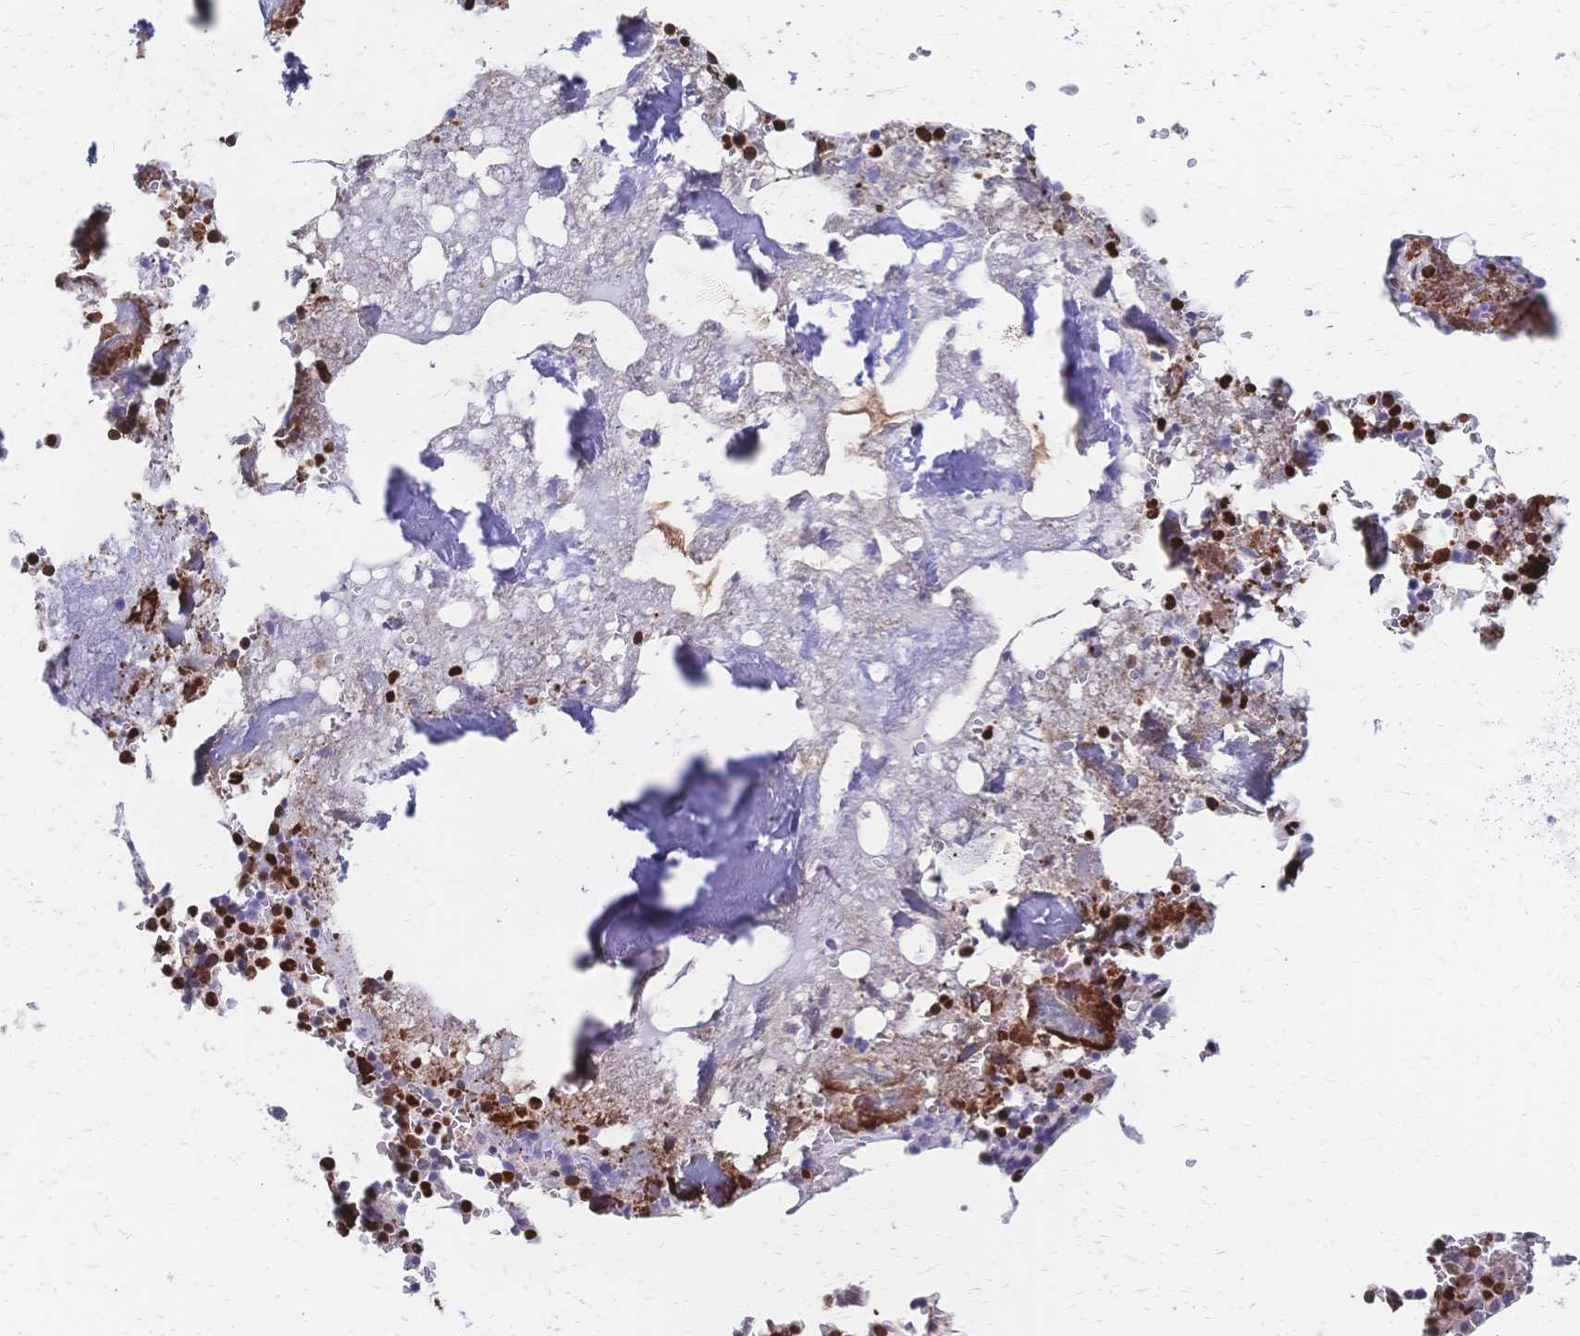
{"staining": {"intensity": "strong", "quantity": ">75%", "location": "nuclear"}, "tissue": "bone marrow", "cell_type": "Hematopoietic cells", "image_type": "normal", "snomed": [{"axis": "morphology", "description": "Normal tissue, NOS"}, {"axis": "topography", "description": "Bone marrow"}], "caption": "Bone marrow stained with immunohistochemistry (IHC) reveals strong nuclear staining in about >75% of hematopoietic cells.", "gene": "HDGF", "patient": {"sex": "female", "age": 42}}